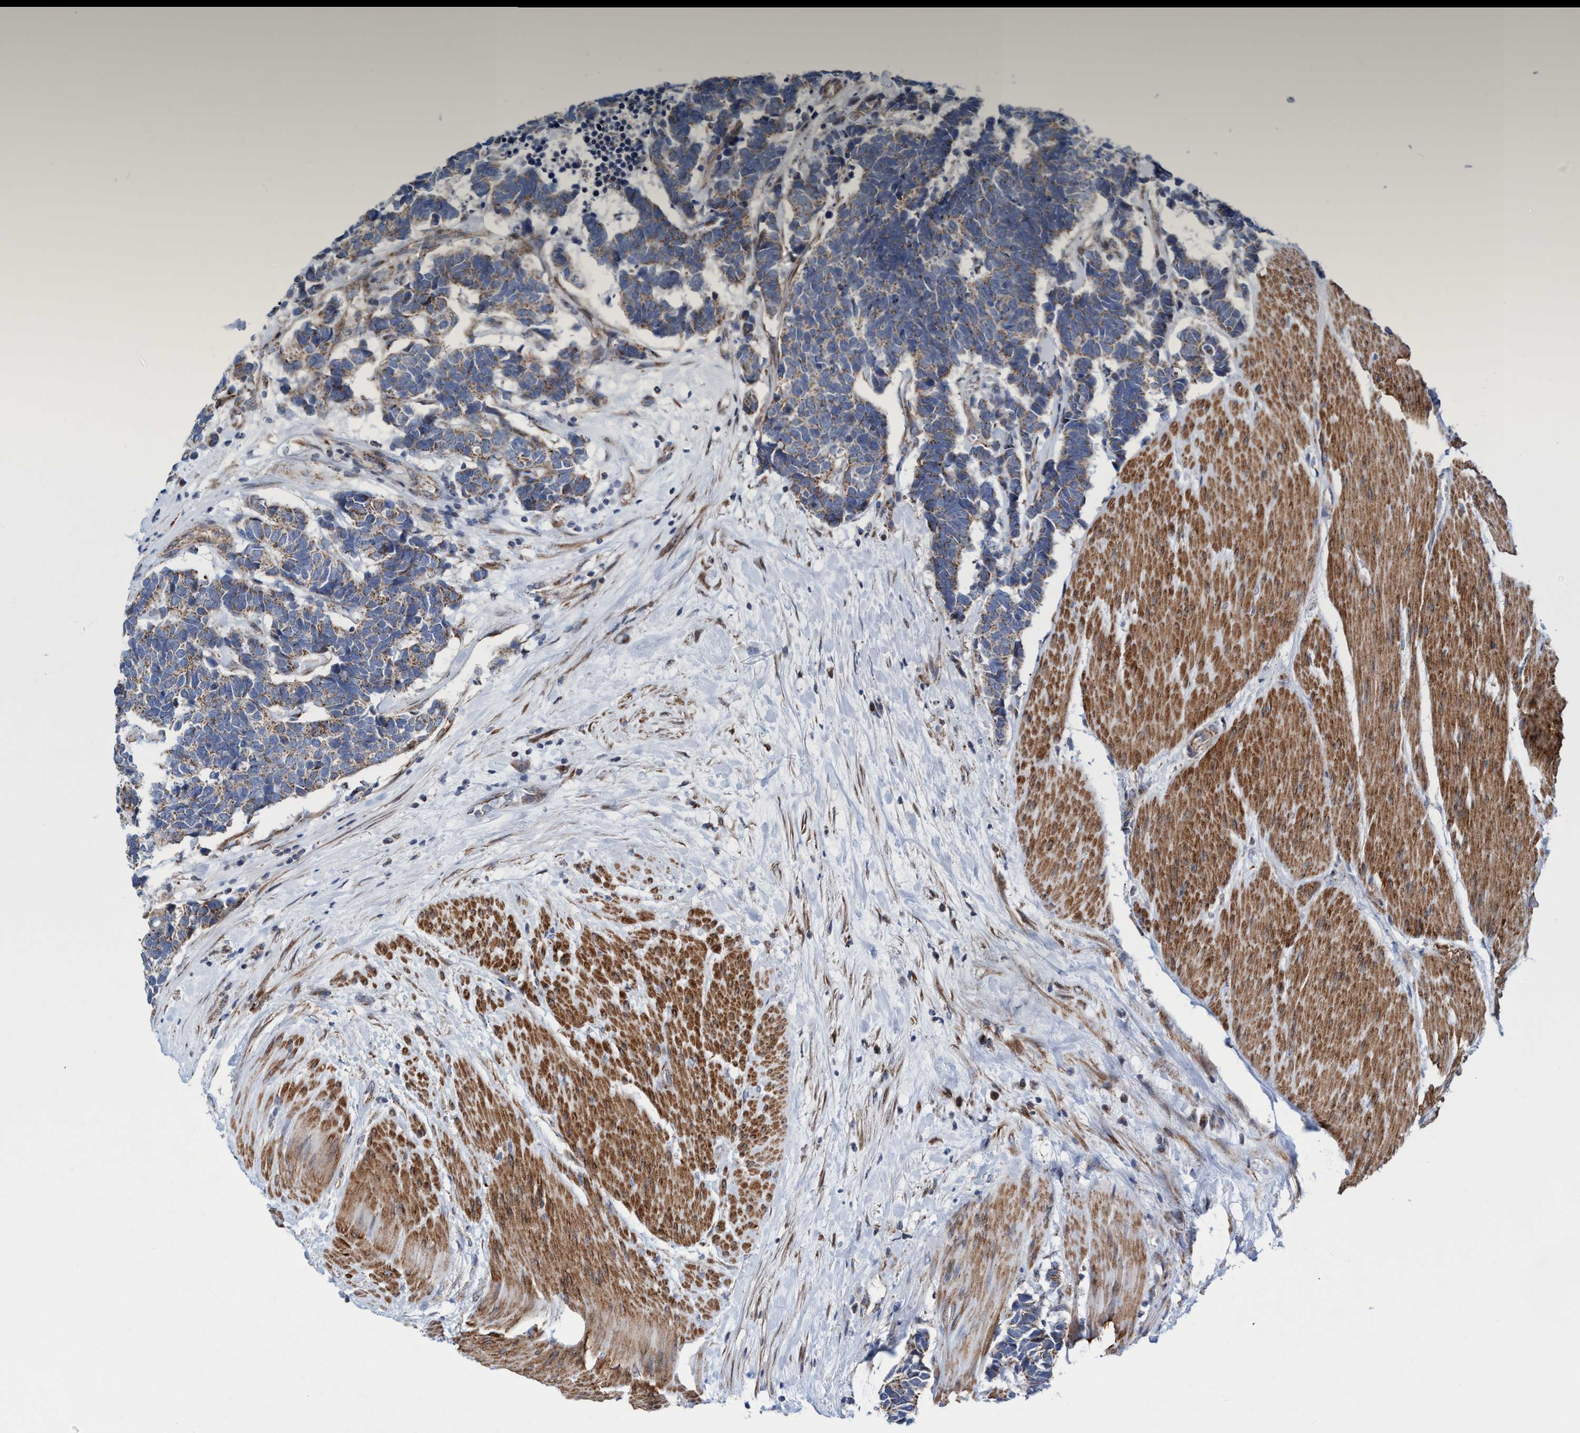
{"staining": {"intensity": "weak", "quantity": ">75%", "location": "cytoplasmic/membranous"}, "tissue": "carcinoid", "cell_type": "Tumor cells", "image_type": "cancer", "snomed": [{"axis": "morphology", "description": "Carcinoma, NOS"}, {"axis": "morphology", "description": "Carcinoid, malignant, NOS"}, {"axis": "topography", "description": "Urinary bladder"}], "caption": "Human malignant carcinoid stained for a protein (brown) exhibits weak cytoplasmic/membranous positive staining in about >75% of tumor cells.", "gene": "POLR1F", "patient": {"sex": "male", "age": 57}}